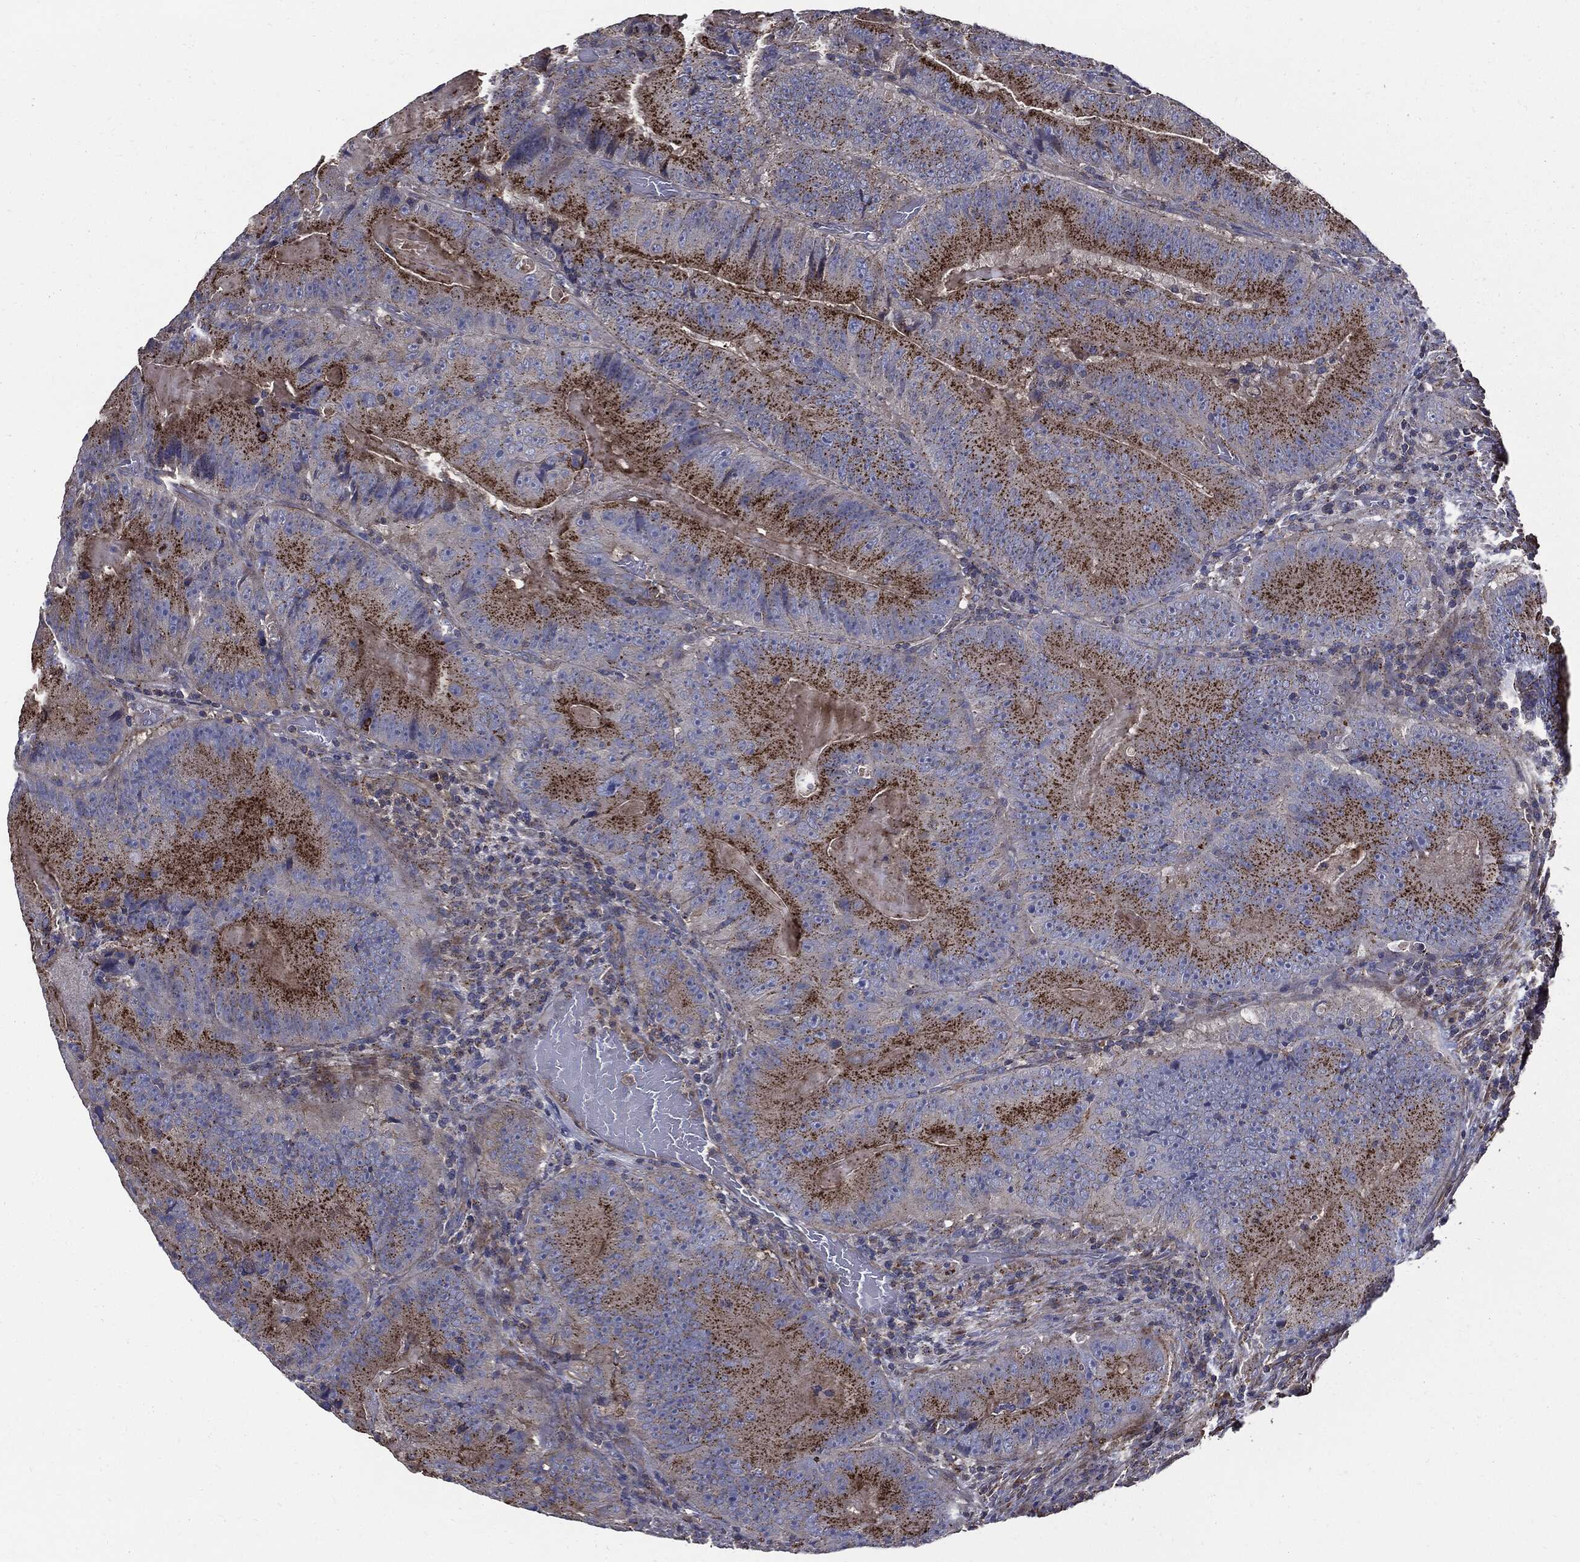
{"staining": {"intensity": "strong", "quantity": "25%-75%", "location": "cytoplasmic/membranous"}, "tissue": "colorectal cancer", "cell_type": "Tumor cells", "image_type": "cancer", "snomed": [{"axis": "morphology", "description": "Adenocarcinoma, NOS"}, {"axis": "topography", "description": "Colon"}], "caption": "The immunohistochemical stain highlights strong cytoplasmic/membranous positivity in tumor cells of colorectal cancer (adenocarcinoma) tissue.", "gene": "PDCD6IP", "patient": {"sex": "female", "age": 86}}